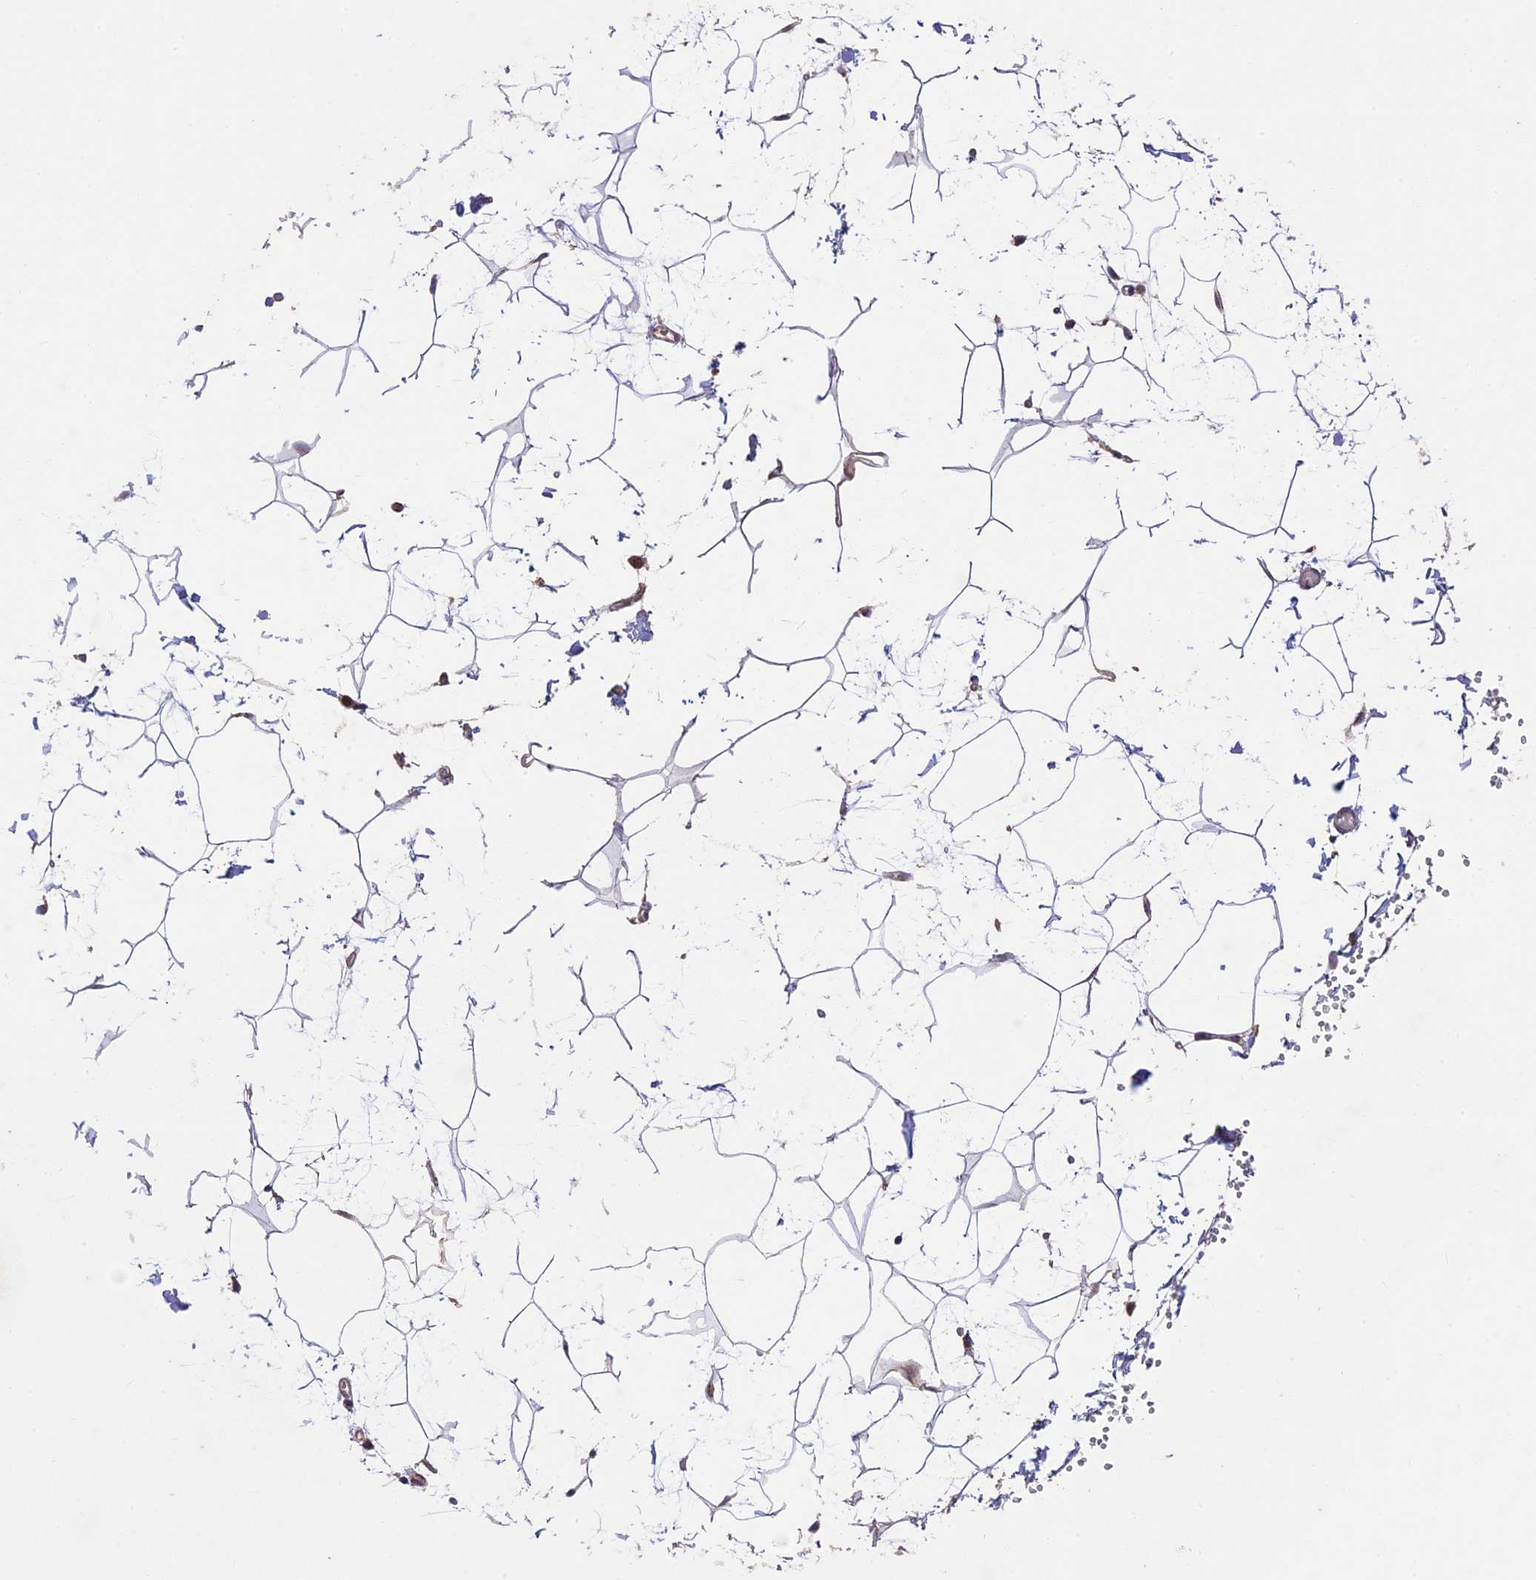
{"staining": {"intensity": "weak", "quantity": ">75%", "location": "cytoplasmic/membranous"}, "tissue": "adipose tissue", "cell_type": "Adipocytes", "image_type": "normal", "snomed": [{"axis": "morphology", "description": "Normal tissue, NOS"}, {"axis": "topography", "description": "Gallbladder"}, {"axis": "topography", "description": "Peripheral nerve tissue"}], "caption": "Protein staining of unremarkable adipose tissue displays weak cytoplasmic/membranous expression in about >75% of adipocytes.", "gene": "DGKH", "patient": {"sex": "male", "age": 38}}